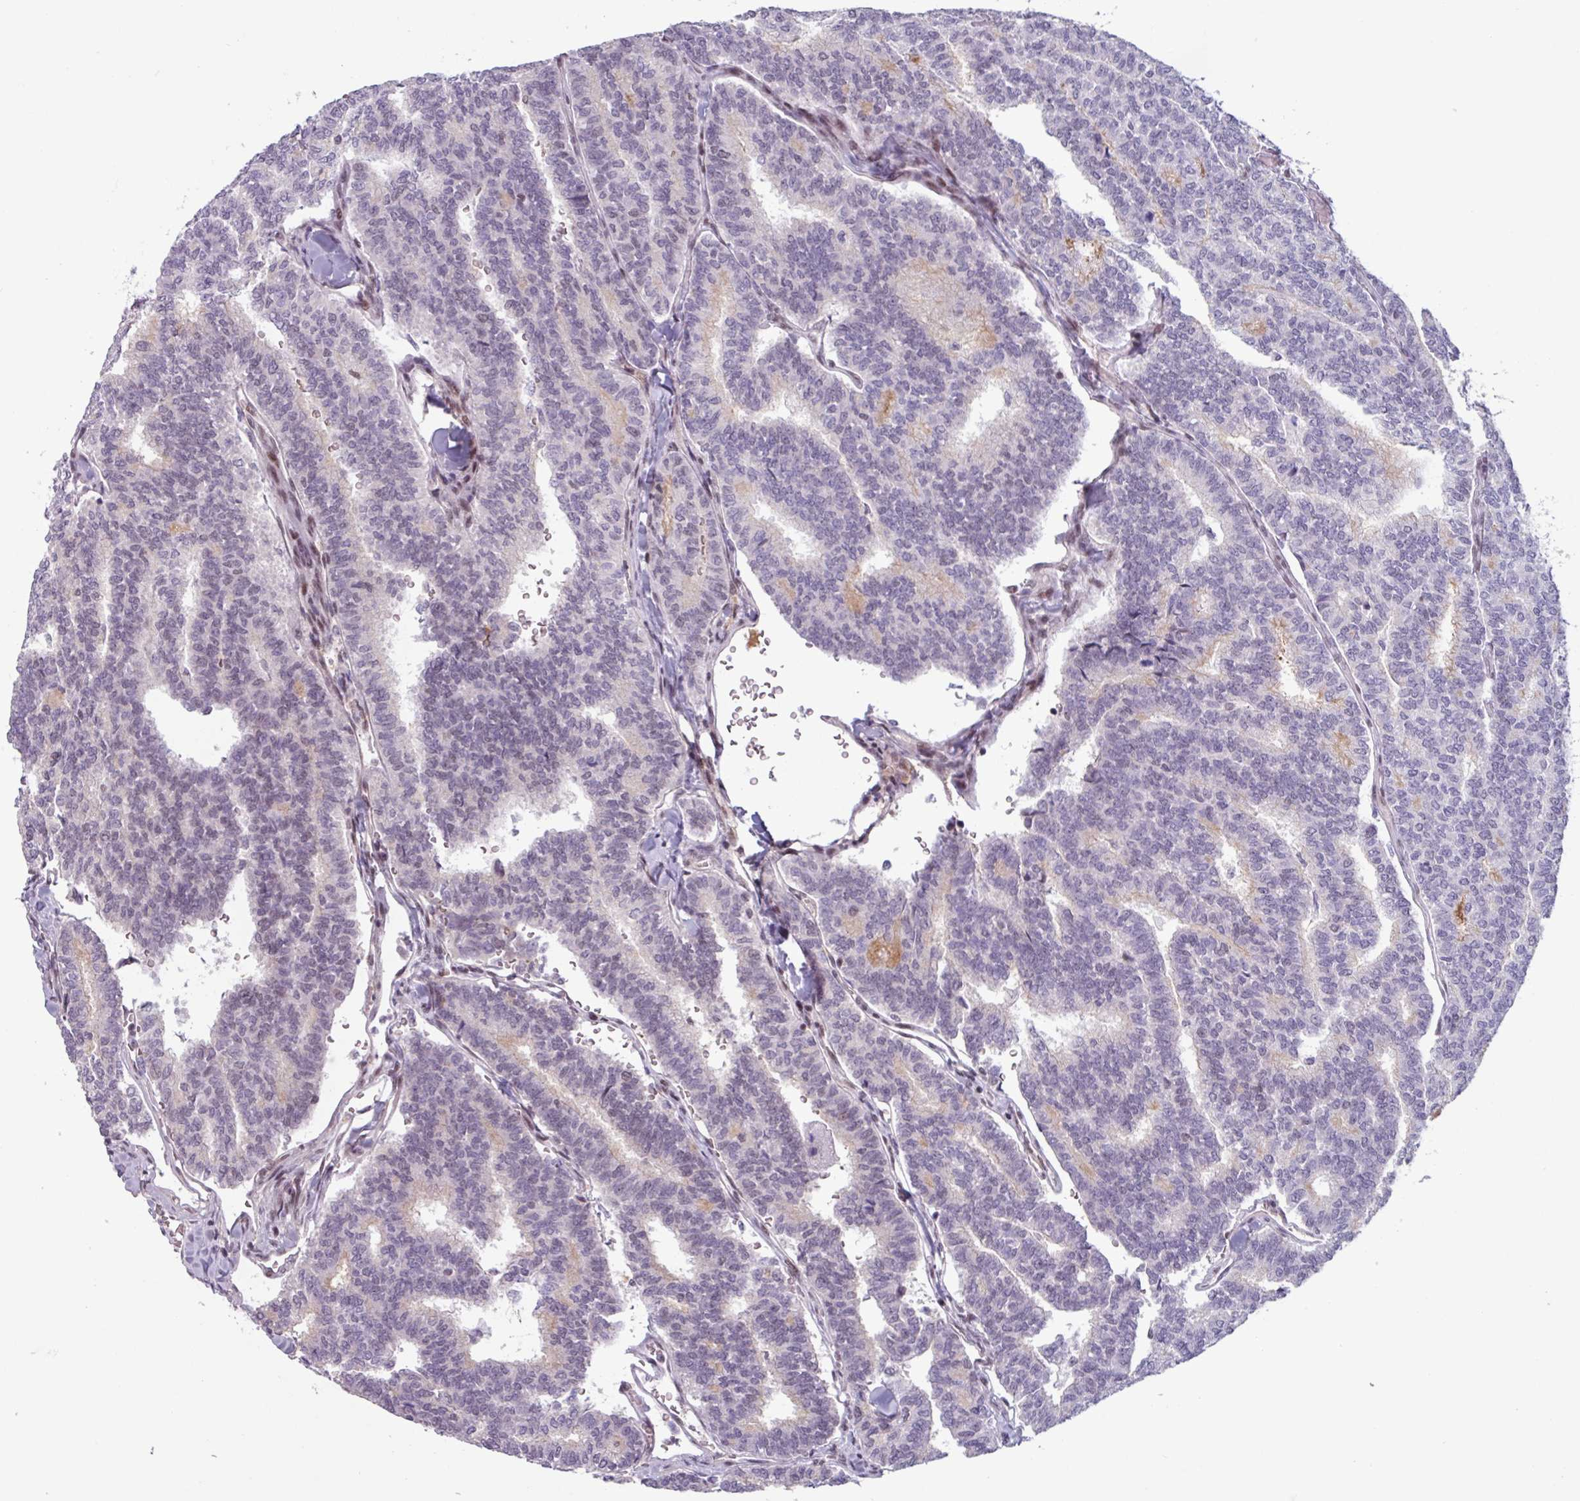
{"staining": {"intensity": "negative", "quantity": "none", "location": "none"}, "tissue": "thyroid cancer", "cell_type": "Tumor cells", "image_type": "cancer", "snomed": [{"axis": "morphology", "description": "Papillary adenocarcinoma, NOS"}, {"axis": "topography", "description": "Thyroid gland"}], "caption": "A micrograph of thyroid cancer (papillary adenocarcinoma) stained for a protein demonstrates no brown staining in tumor cells.", "gene": "ZNF575", "patient": {"sex": "female", "age": 35}}